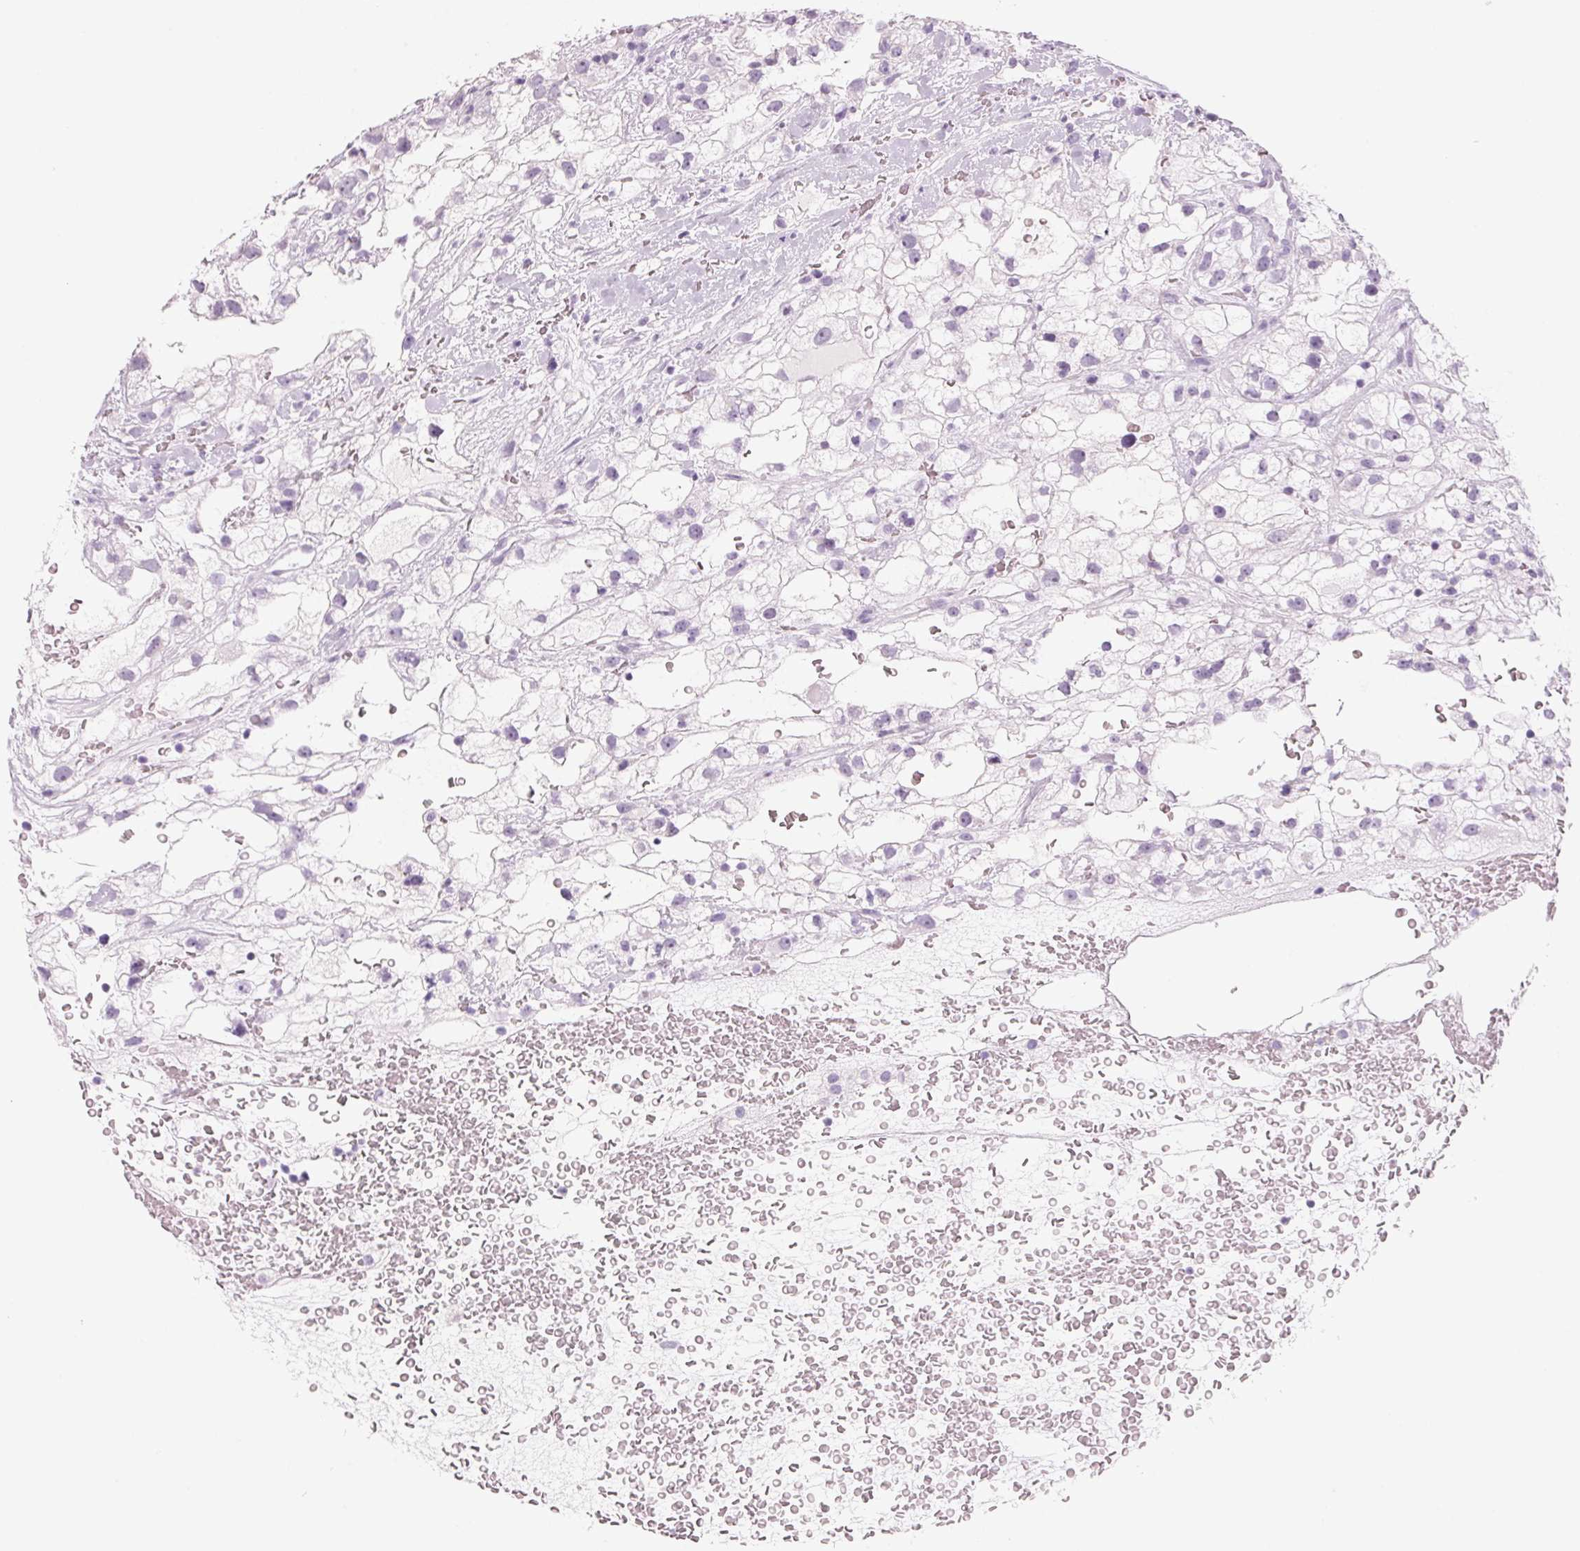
{"staining": {"intensity": "negative", "quantity": "none", "location": "none"}, "tissue": "renal cancer", "cell_type": "Tumor cells", "image_type": "cancer", "snomed": [{"axis": "morphology", "description": "Adenocarcinoma, NOS"}, {"axis": "topography", "description": "Kidney"}], "caption": "DAB (3,3'-diaminobenzidine) immunohistochemical staining of renal adenocarcinoma shows no significant positivity in tumor cells.", "gene": "ADAM20", "patient": {"sex": "male", "age": 59}}